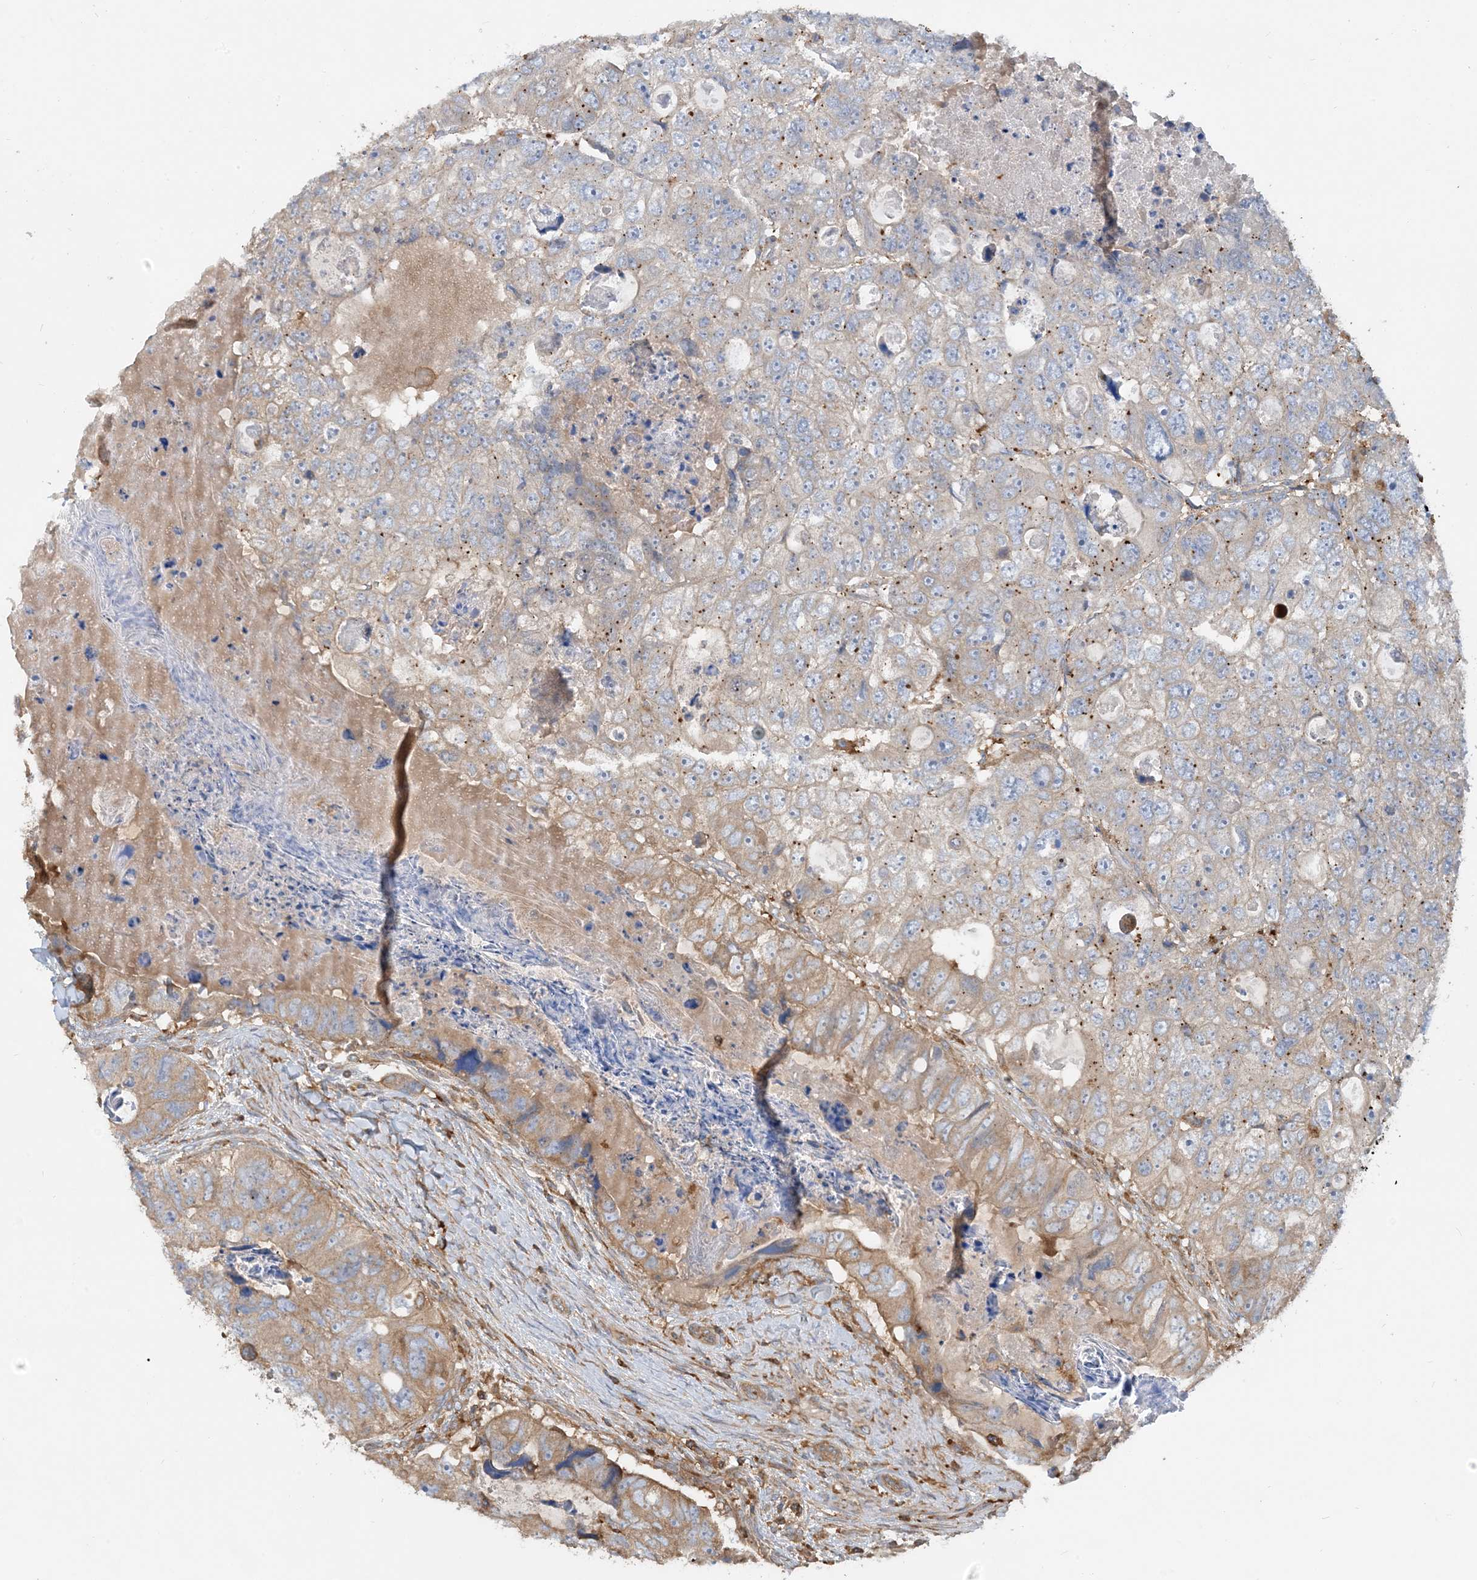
{"staining": {"intensity": "moderate", "quantity": "25%-75%", "location": "cytoplasmic/membranous"}, "tissue": "colorectal cancer", "cell_type": "Tumor cells", "image_type": "cancer", "snomed": [{"axis": "morphology", "description": "Adenocarcinoma, NOS"}, {"axis": "topography", "description": "Rectum"}], "caption": "Moderate cytoplasmic/membranous protein staining is present in approximately 25%-75% of tumor cells in adenocarcinoma (colorectal).", "gene": "SFMBT2", "patient": {"sex": "male", "age": 59}}